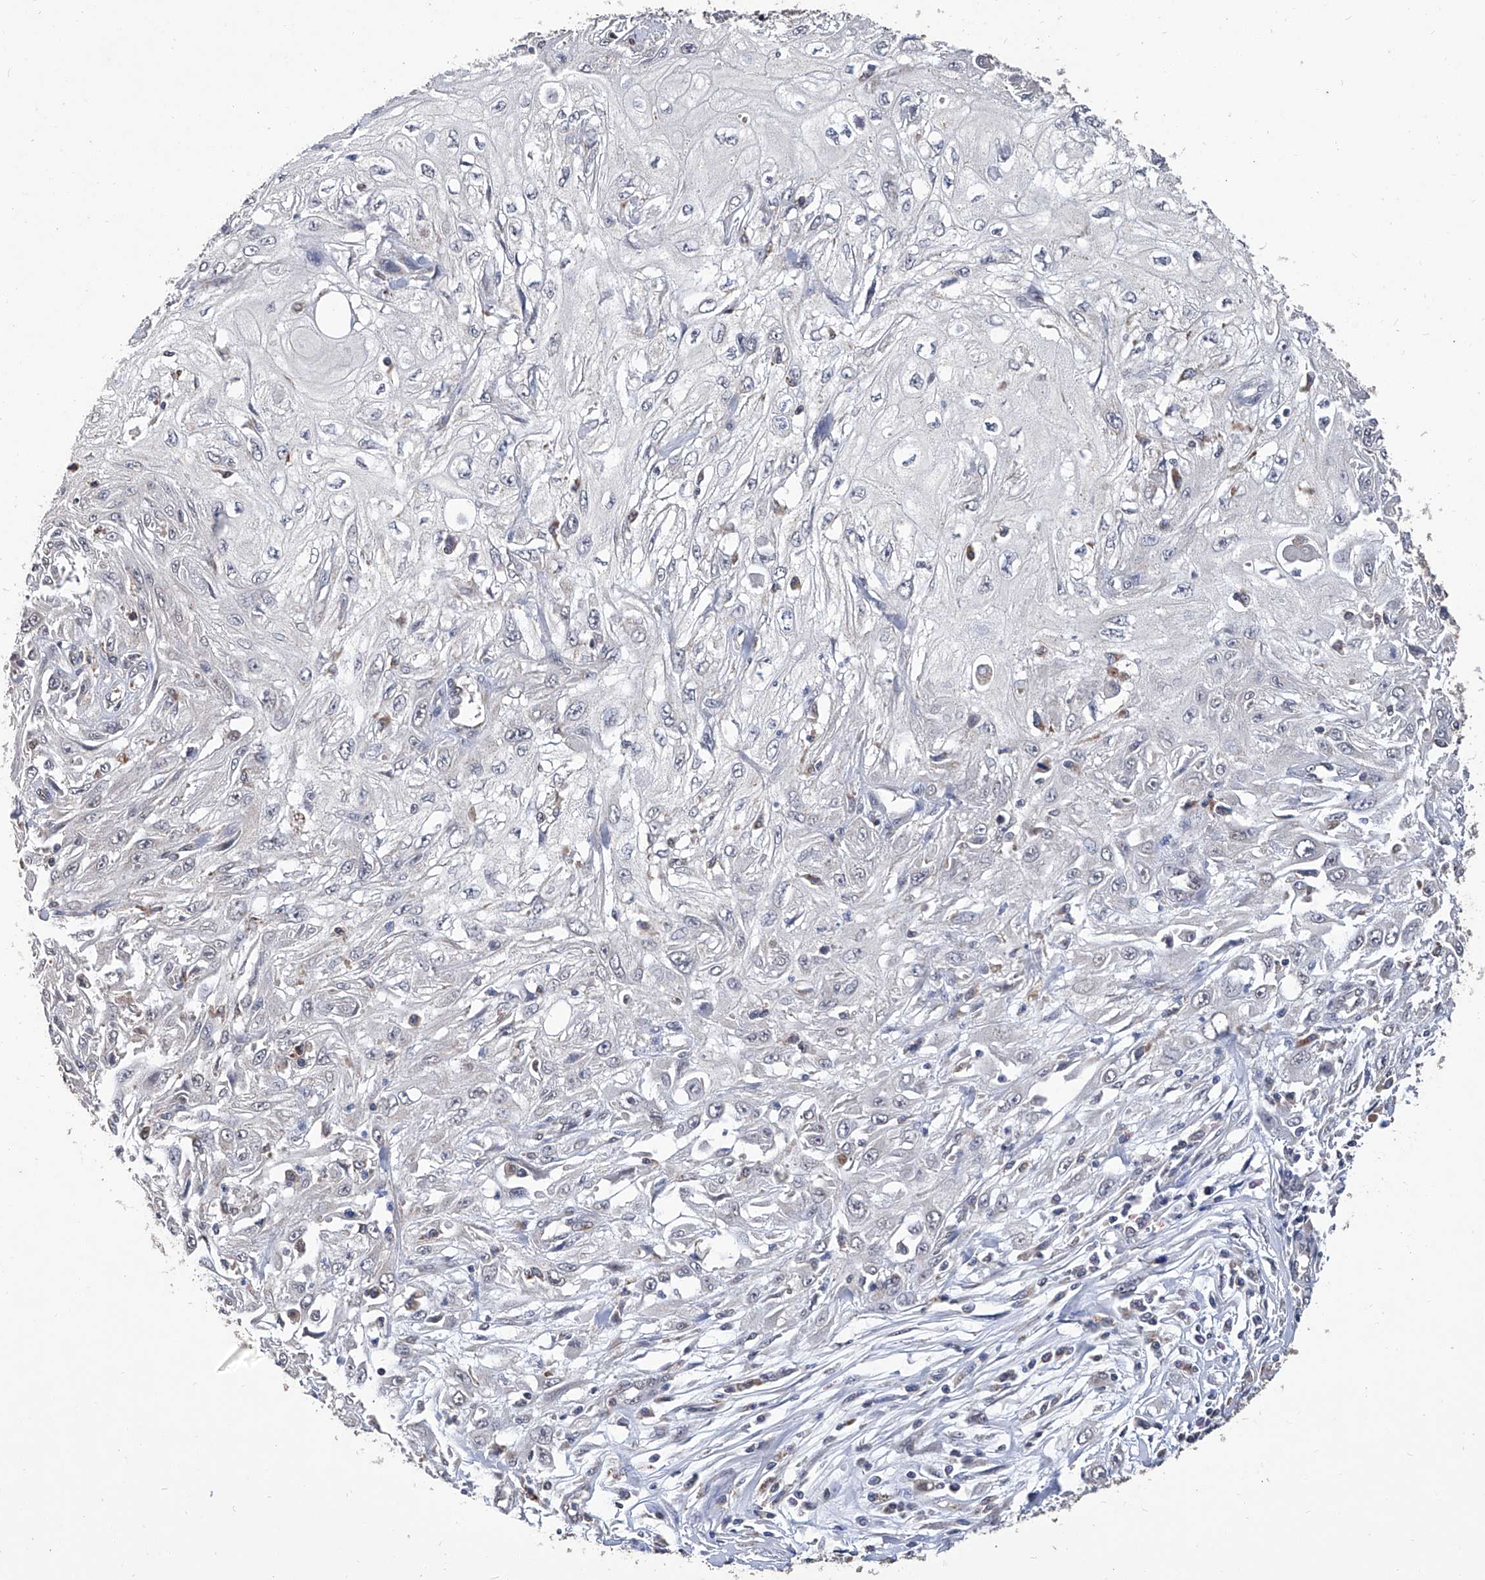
{"staining": {"intensity": "negative", "quantity": "none", "location": "none"}, "tissue": "skin cancer", "cell_type": "Tumor cells", "image_type": "cancer", "snomed": [{"axis": "morphology", "description": "Squamous cell carcinoma, NOS"}, {"axis": "topography", "description": "Skin"}], "caption": "DAB (3,3'-diaminobenzidine) immunohistochemical staining of human skin squamous cell carcinoma shows no significant staining in tumor cells.", "gene": "GPT", "patient": {"sex": "male", "age": 75}}